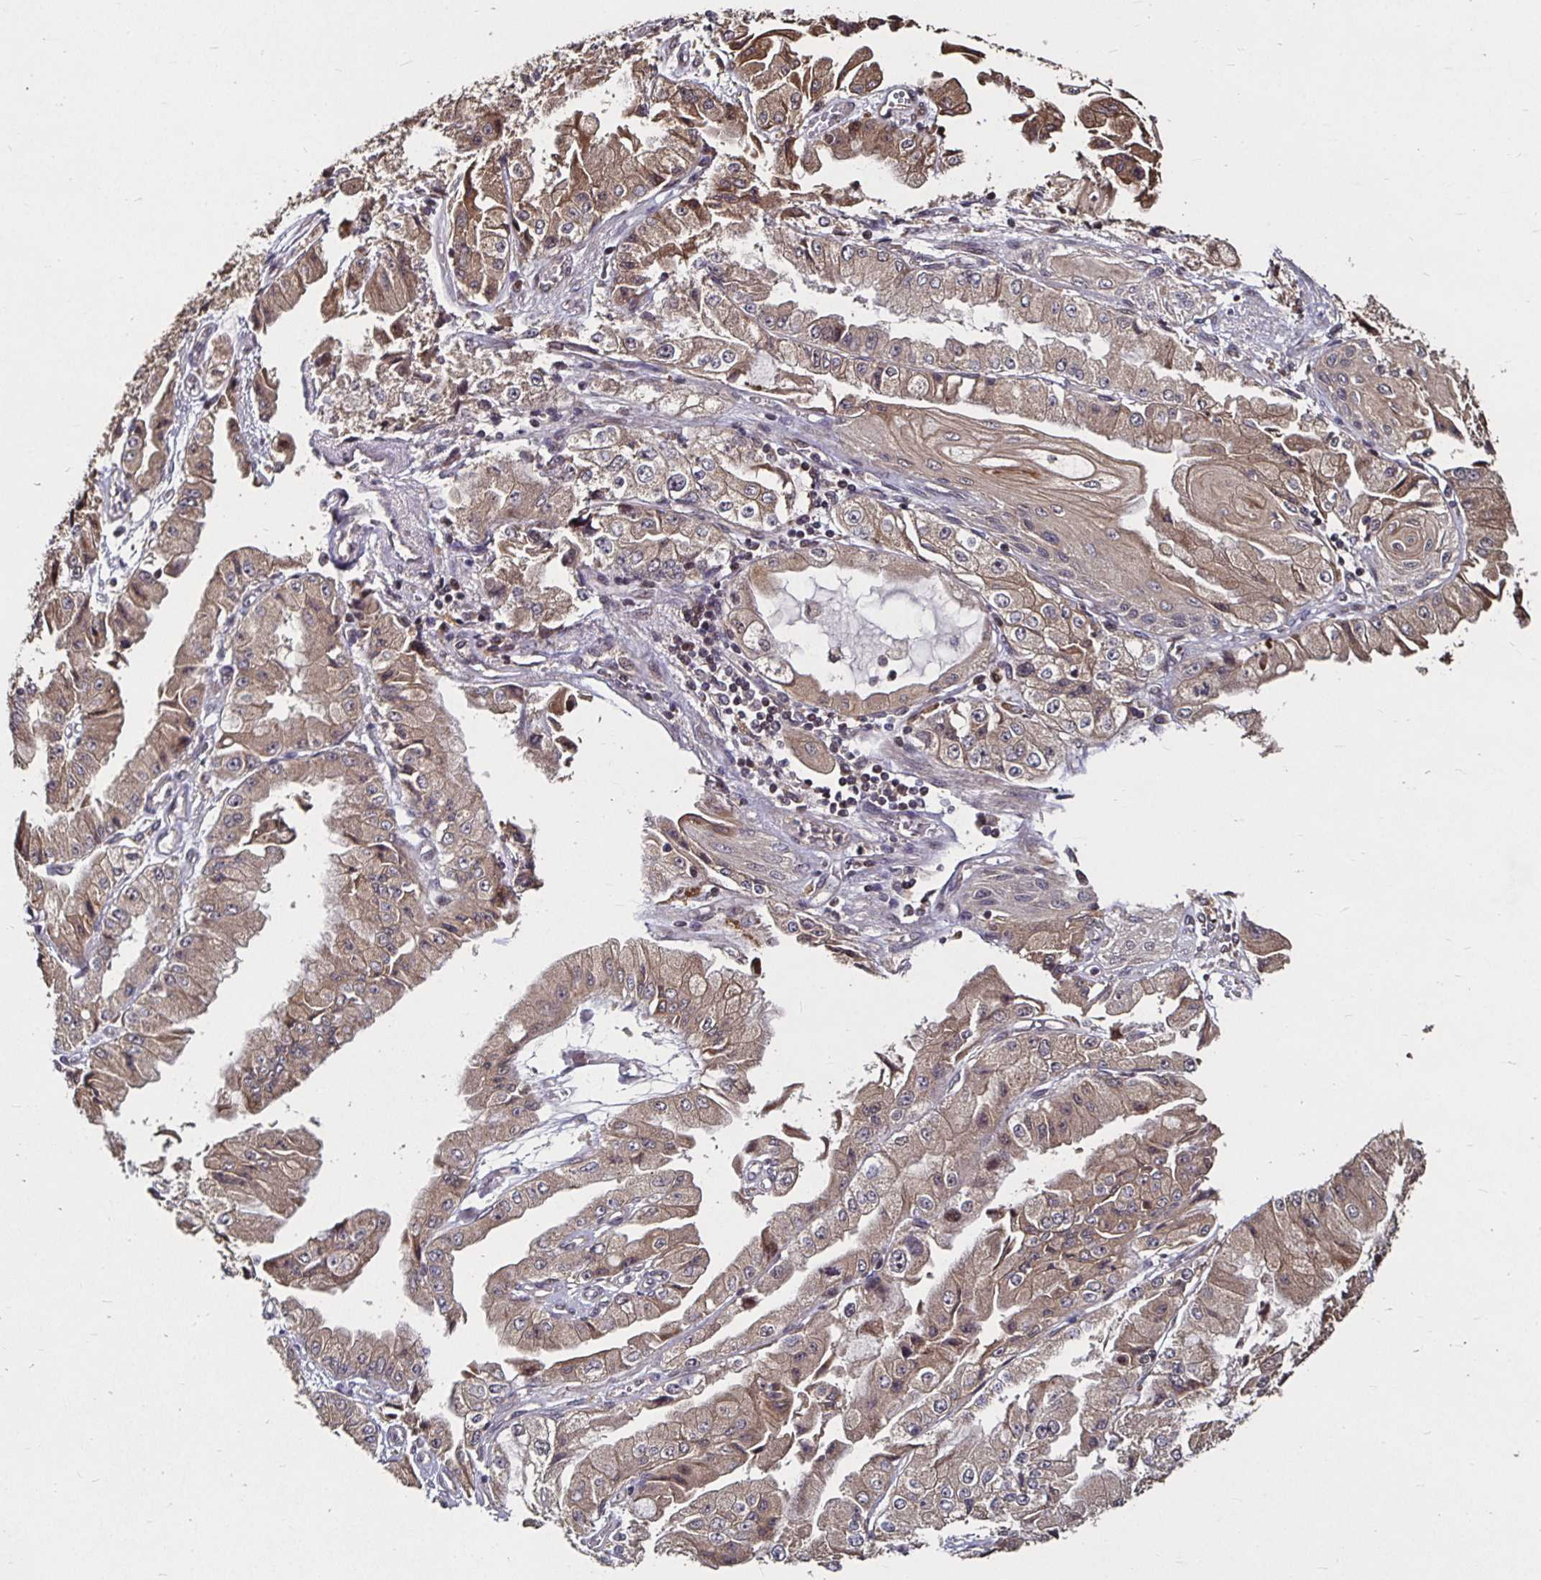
{"staining": {"intensity": "weak", "quantity": ">75%", "location": "cytoplasmic/membranous"}, "tissue": "stomach cancer", "cell_type": "Tumor cells", "image_type": "cancer", "snomed": [{"axis": "morphology", "description": "Adenocarcinoma, NOS"}, {"axis": "topography", "description": "Stomach, upper"}], "caption": "Brown immunohistochemical staining in stomach adenocarcinoma shows weak cytoplasmic/membranous expression in approximately >75% of tumor cells.", "gene": "SMYD3", "patient": {"sex": "female", "age": 74}}